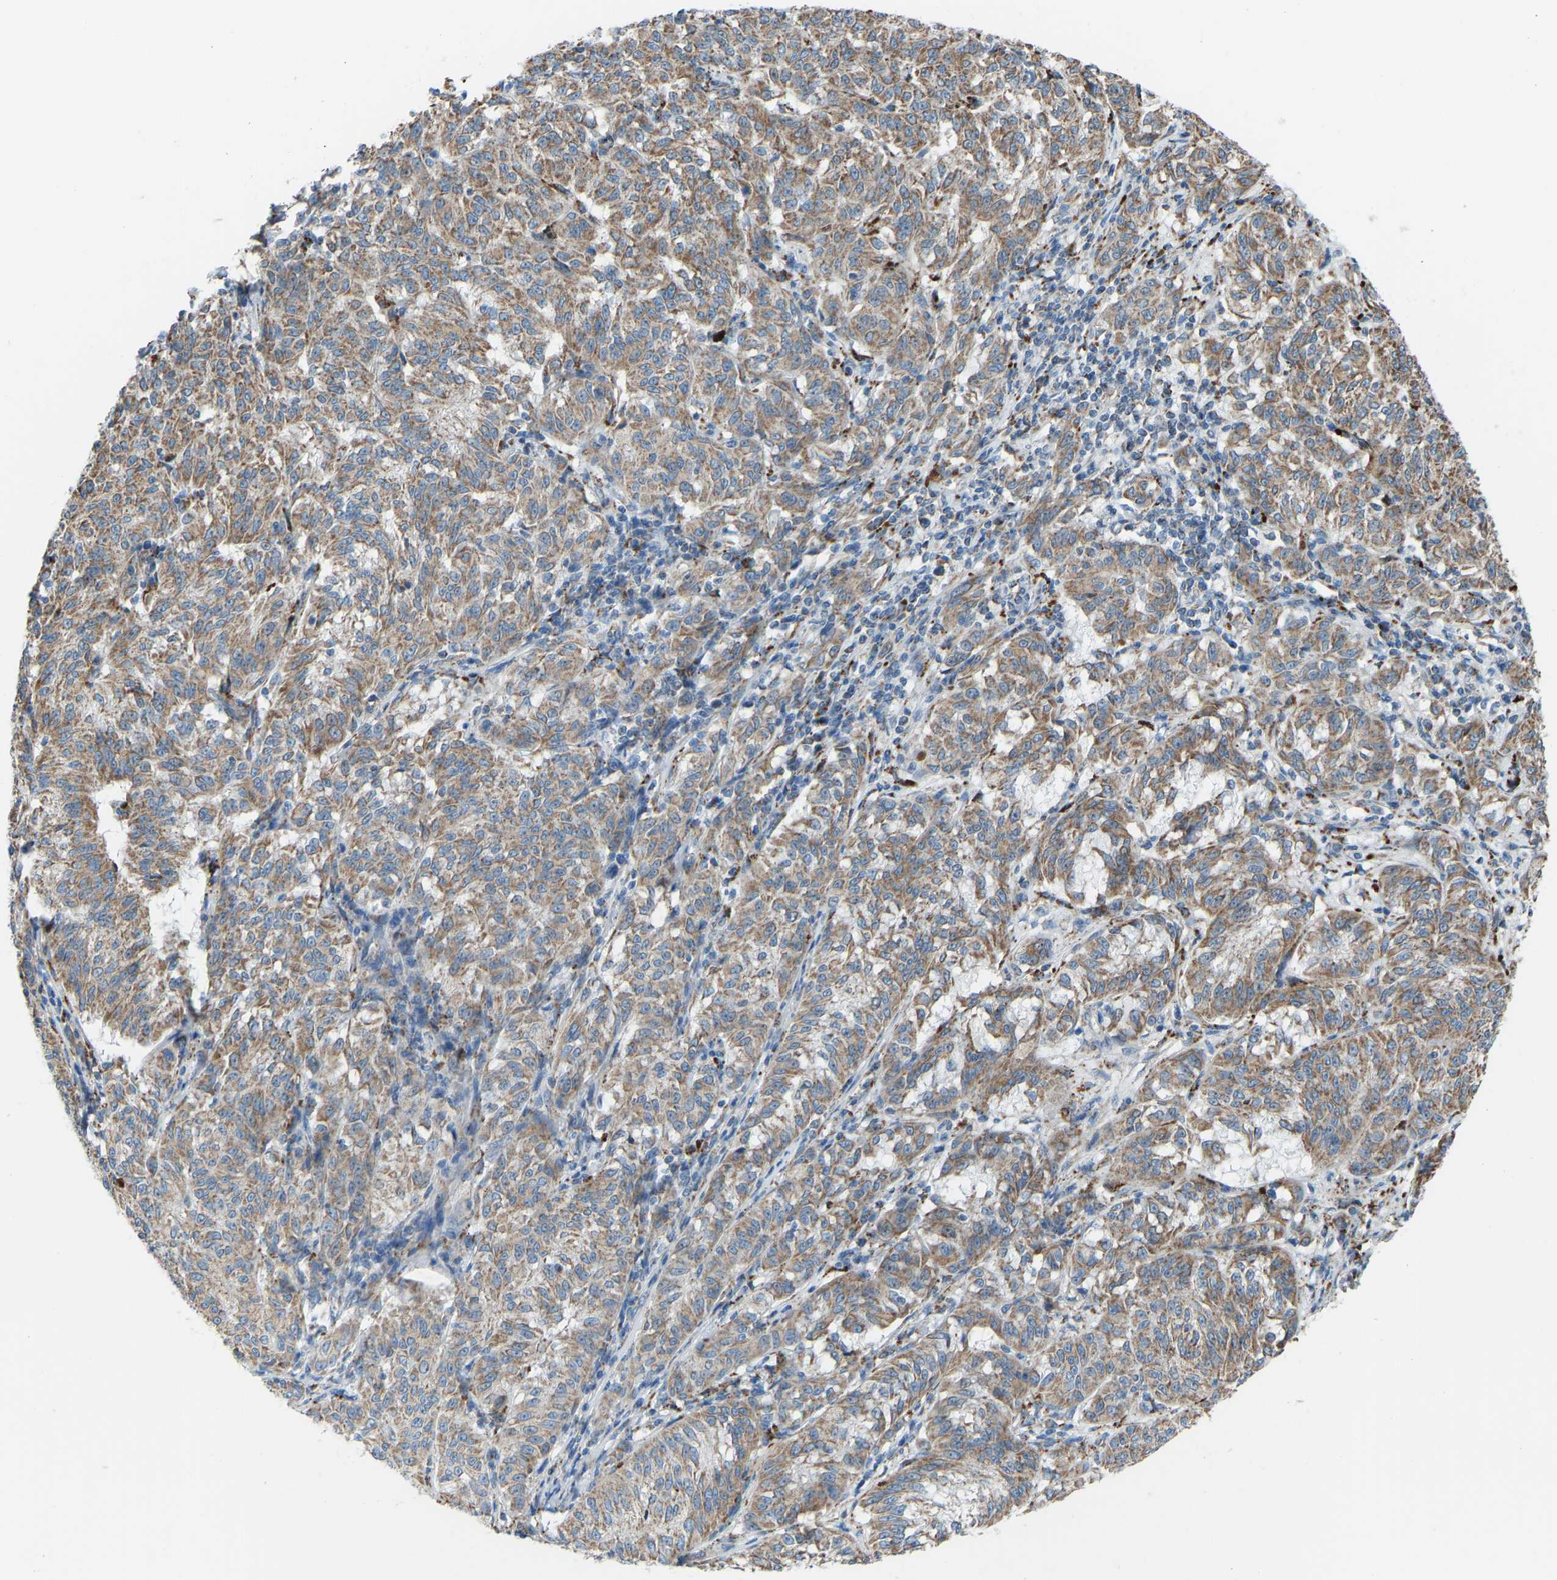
{"staining": {"intensity": "moderate", "quantity": ">75%", "location": "cytoplasmic/membranous"}, "tissue": "melanoma", "cell_type": "Tumor cells", "image_type": "cancer", "snomed": [{"axis": "morphology", "description": "Malignant melanoma, NOS"}, {"axis": "topography", "description": "Skin"}], "caption": "IHC (DAB (3,3'-diaminobenzidine)) staining of human malignant melanoma displays moderate cytoplasmic/membranous protein positivity in about >75% of tumor cells.", "gene": "SMIM20", "patient": {"sex": "female", "age": 72}}